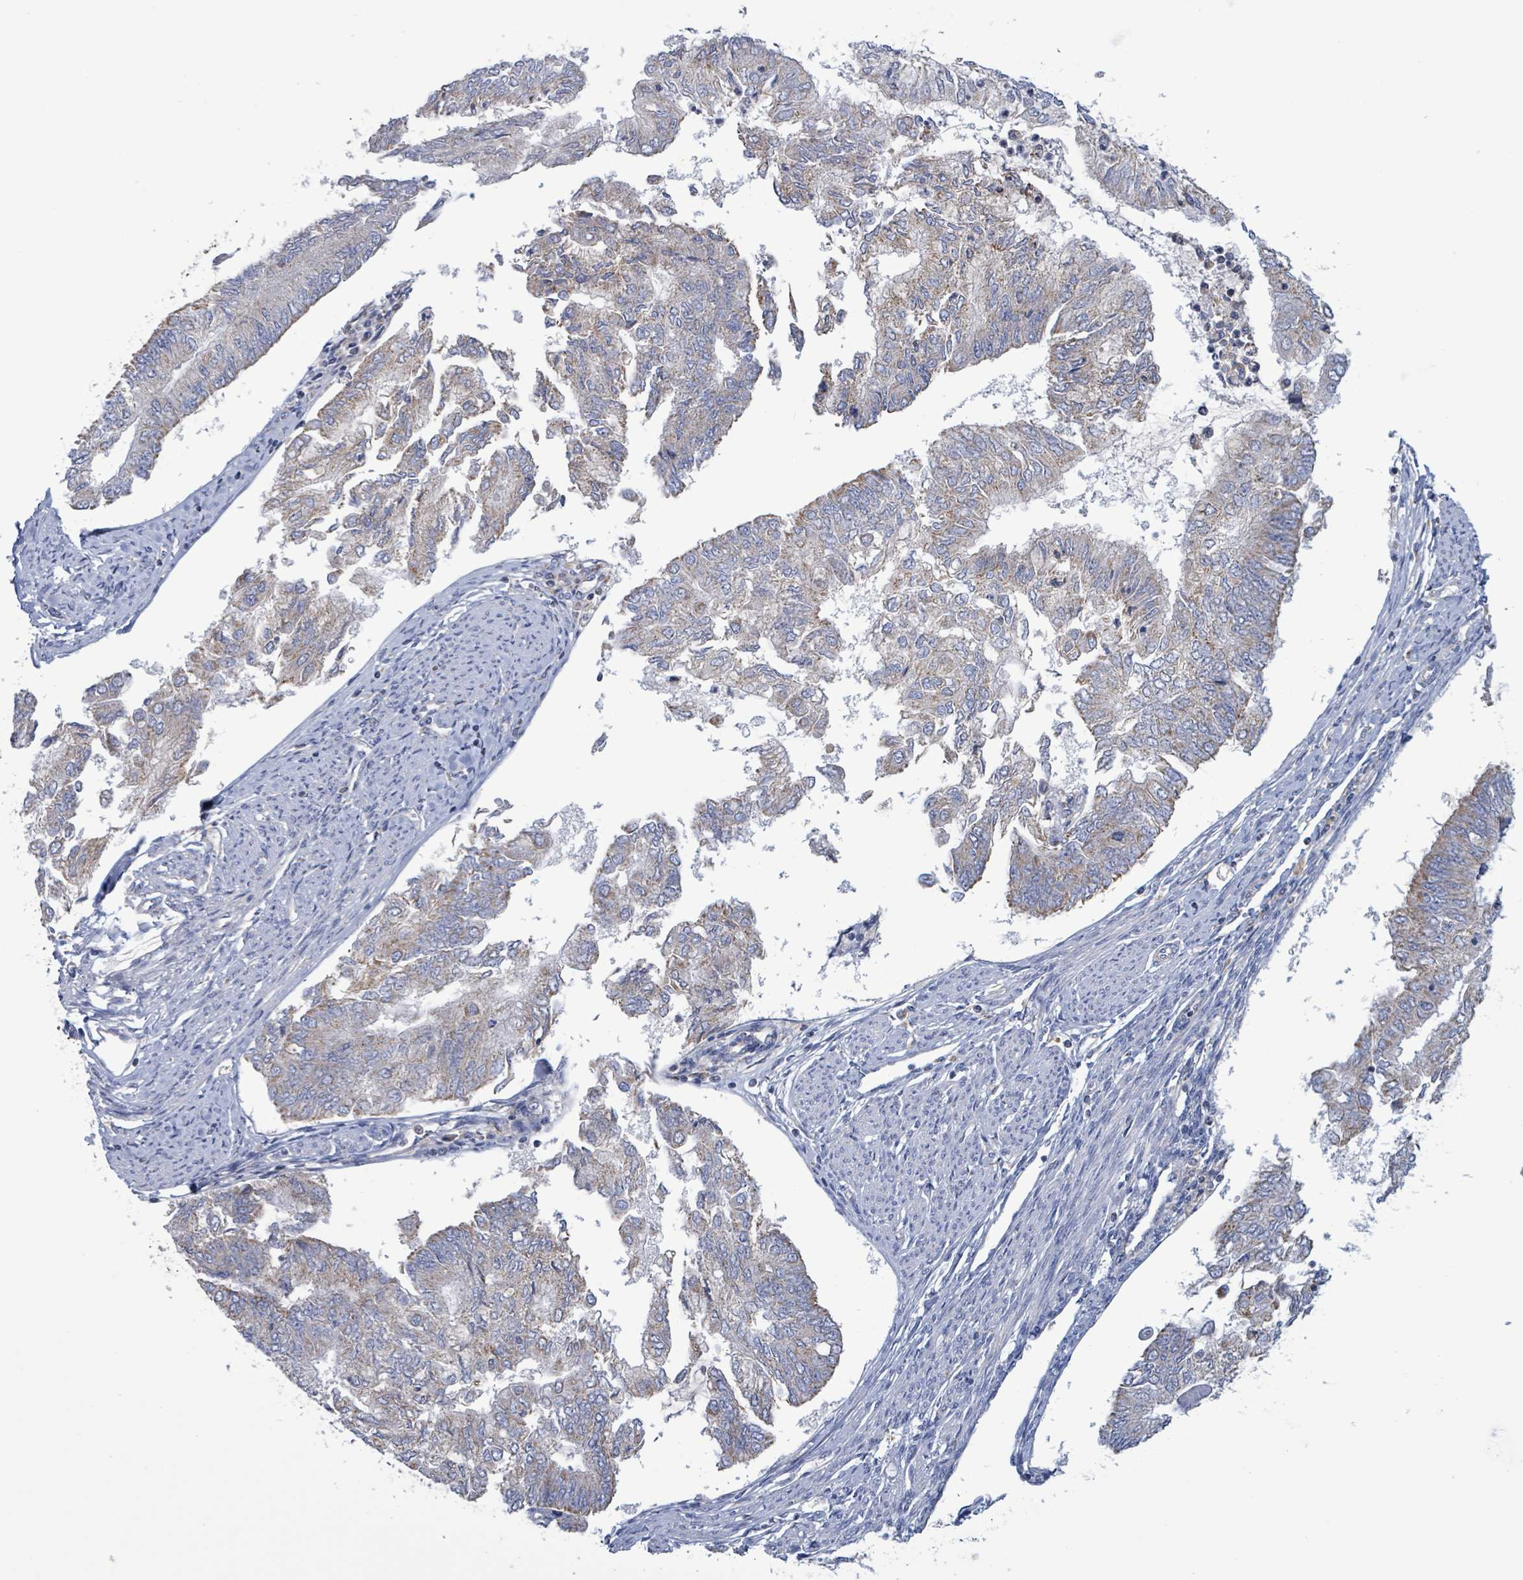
{"staining": {"intensity": "weak", "quantity": "25%-75%", "location": "cytoplasmic/membranous"}, "tissue": "endometrial cancer", "cell_type": "Tumor cells", "image_type": "cancer", "snomed": [{"axis": "morphology", "description": "Adenocarcinoma, NOS"}, {"axis": "topography", "description": "Endometrium"}], "caption": "Immunohistochemical staining of endometrial cancer demonstrates weak cytoplasmic/membranous protein staining in approximately 25%-75% of tumor cells.", "gene": "AKR1C4", "patient": {"sex": "female", "age": 68}}